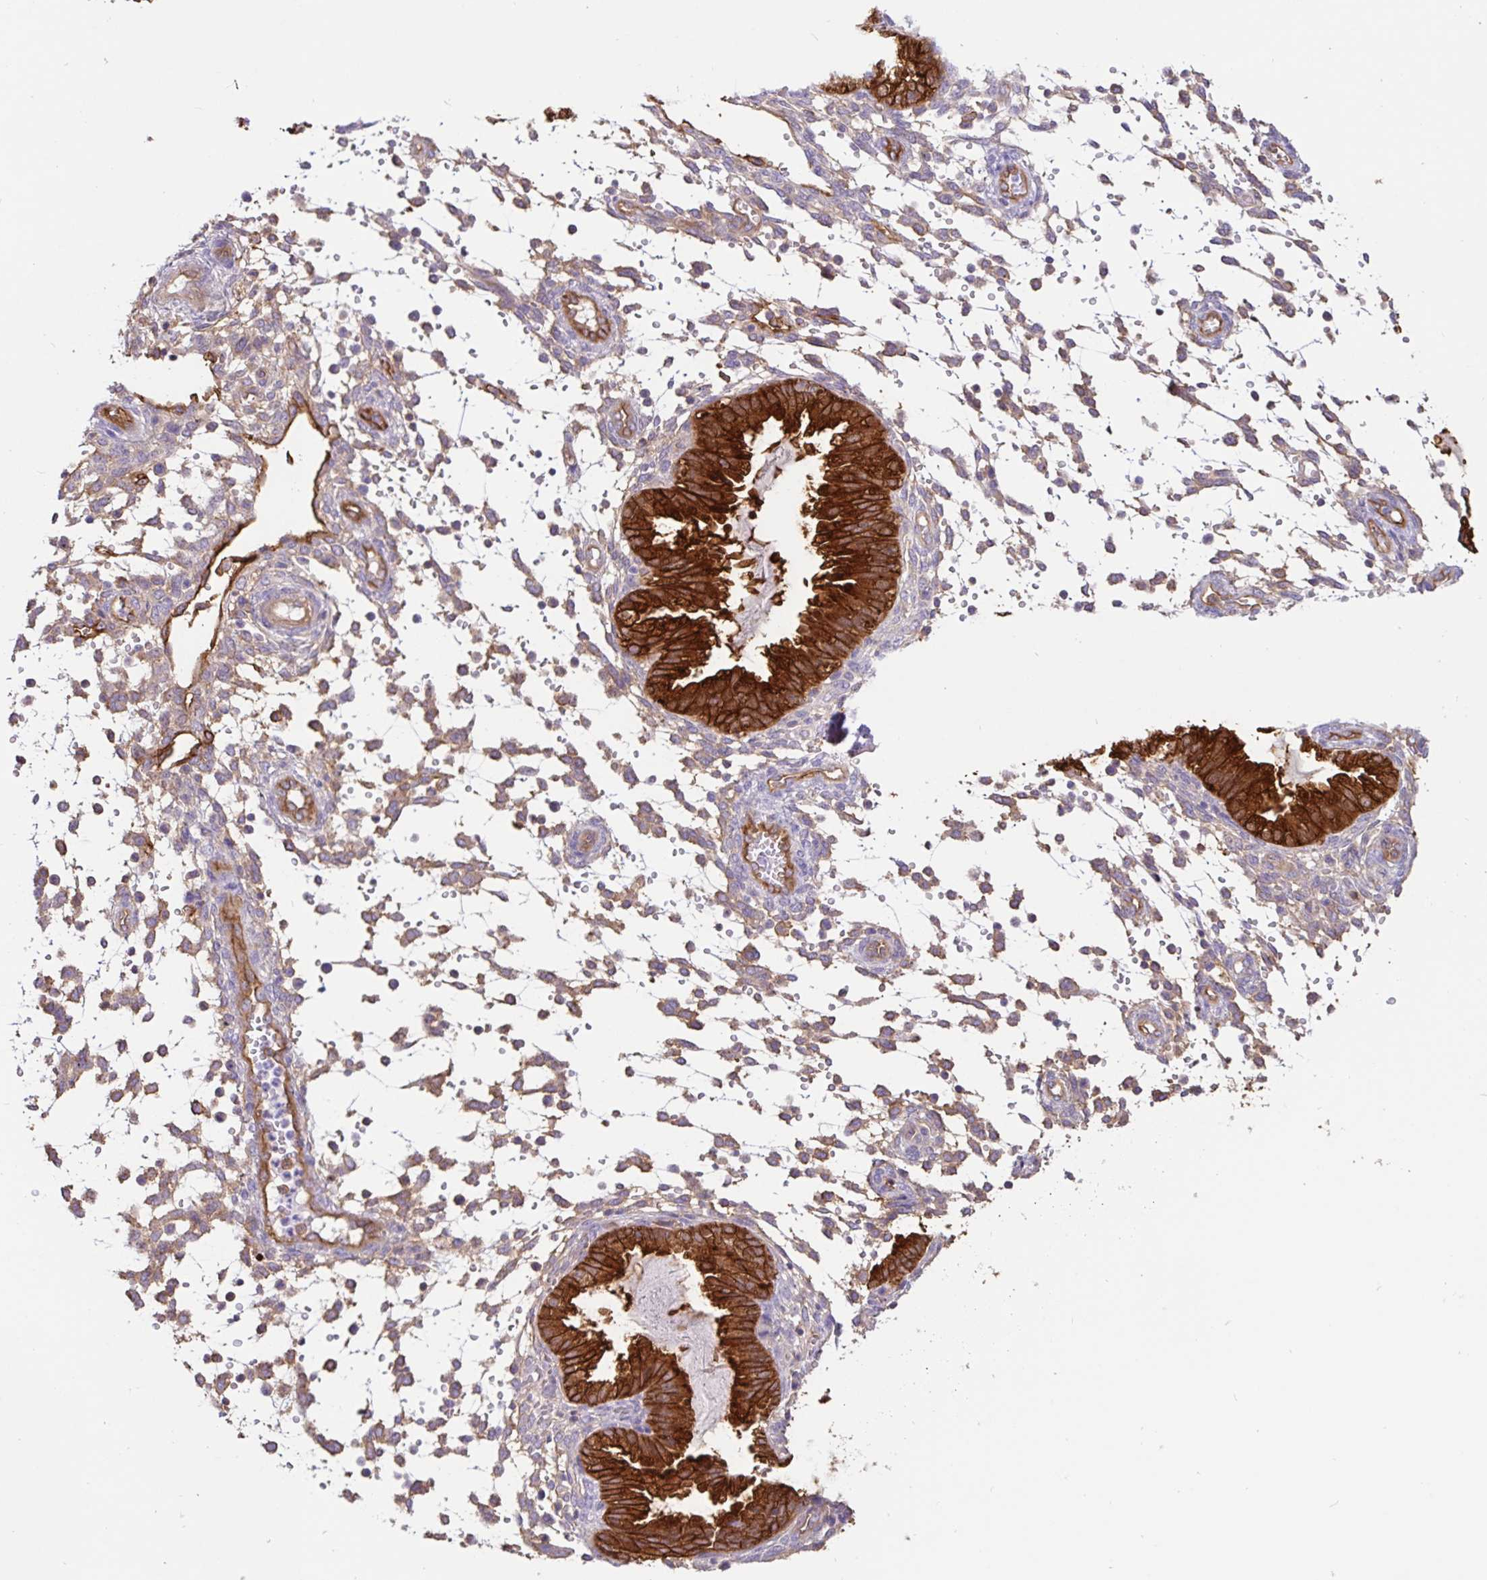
{"staining": {"intensity": "moderate", "quantity": "<25%", "location": "cytoplasmic/membranous"}, "tissue": "endometrium", "cell_type": "Cells in endometrial stroma", "image_type": "normal", "snomed": [{"axis": "morphology", "description": "Normal tissue, NOS"}, {"axis": "topography", "description": "Endometrium"}], "caption": "Endometrium stained for a protein shows moderate cytoplasmic/membranous positivity in cells in endometrial stroma. (Brightfield microscopy of DAB IHC at high magnification).", "gene": "ANXA2", "patient": {"sex": "female", "age": 33}}